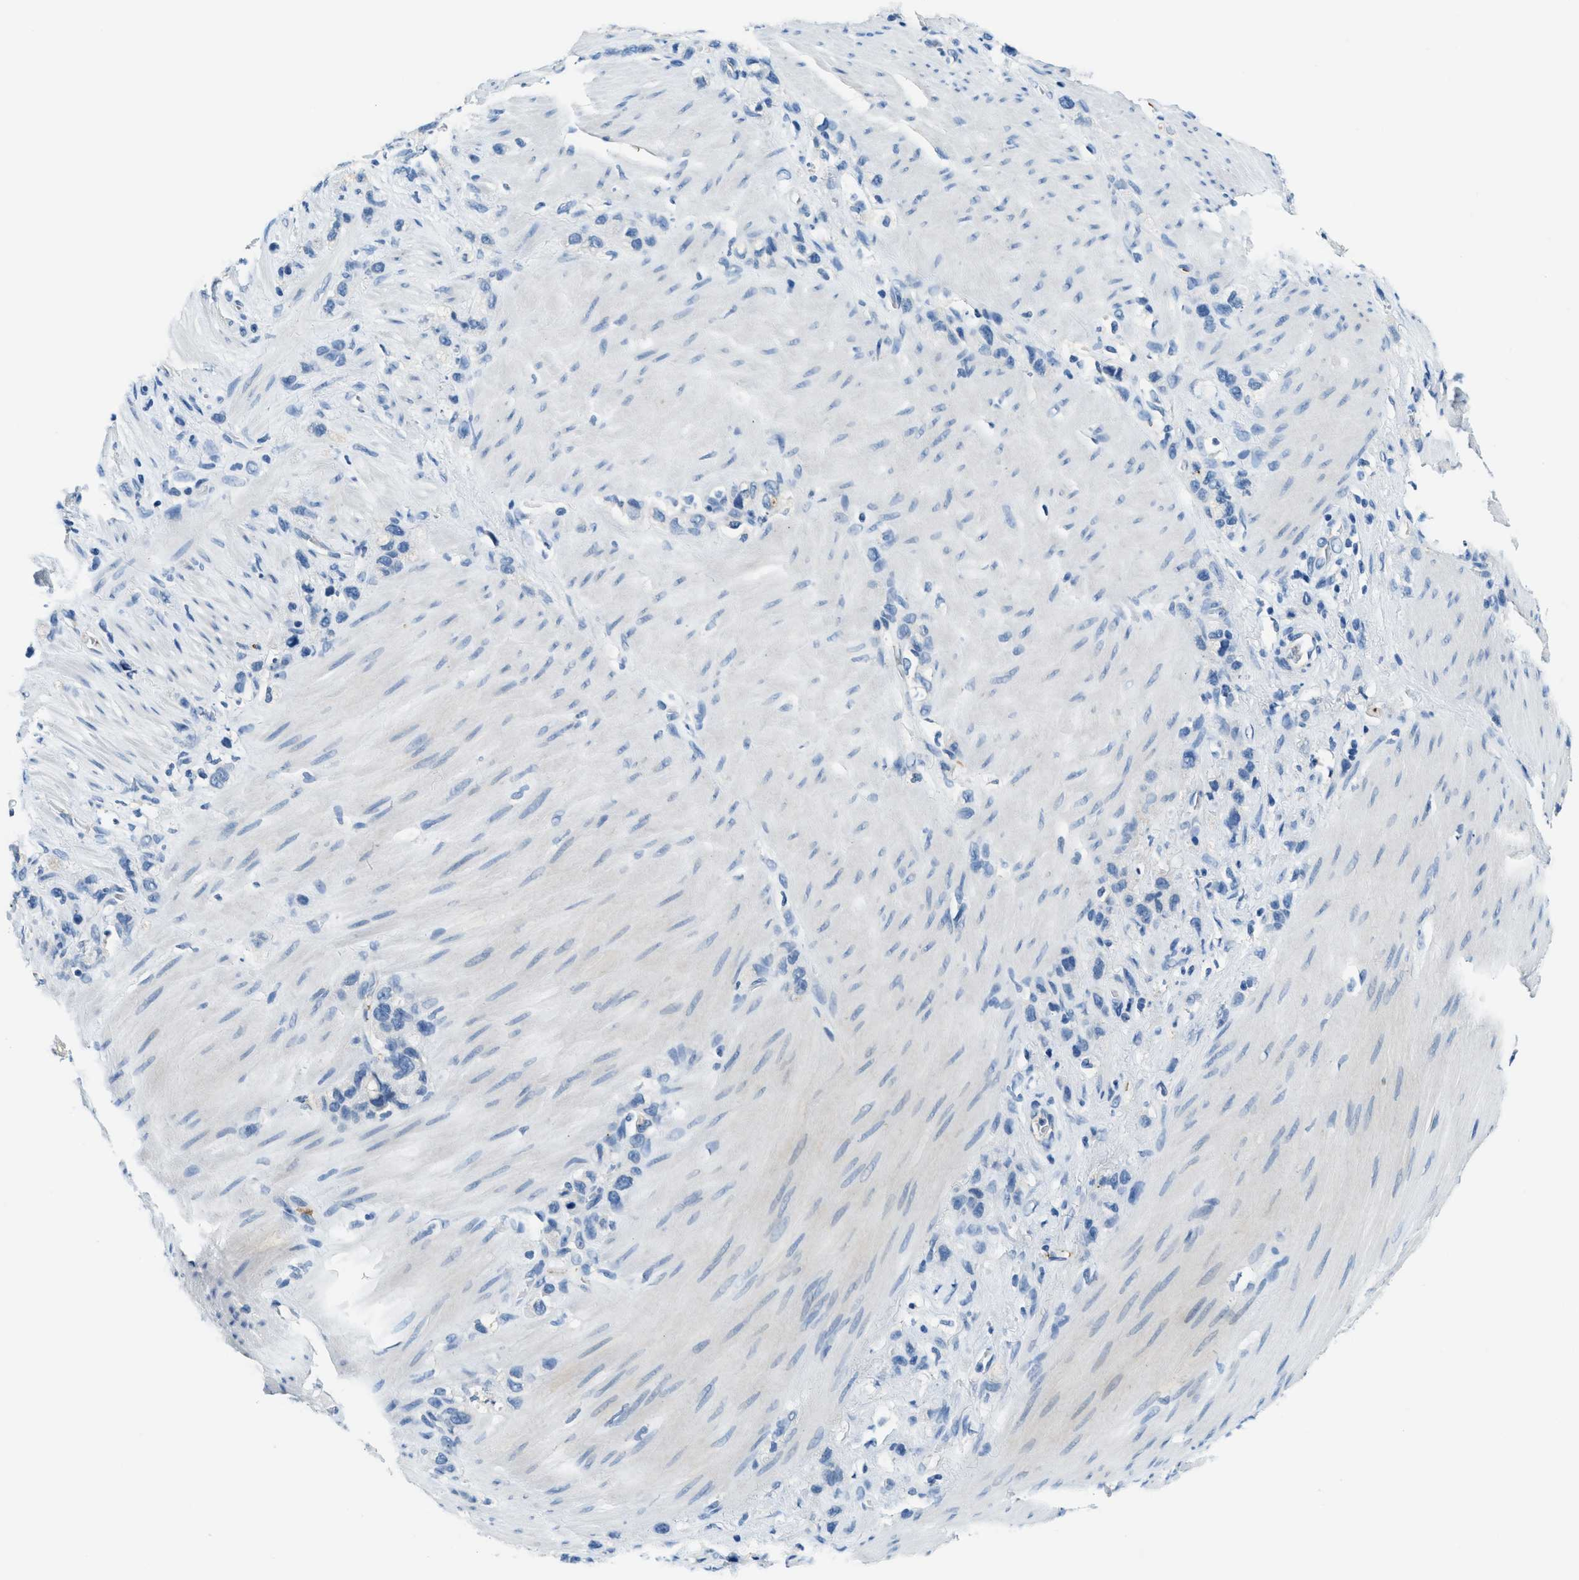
{"staining": {"intensity": "negative", "quantity": "none", "location": "none"}, "tissue": "stomach cancer", "cell_type": "Tumor cells", "image_type": "cancer", "snomed": [{"axis": "morphology", "description": "Normal tissue, NOS"}, {"axis": "morphology", "description": "Adenocarcinoma, NOS"}, {"axis": "morphology", "description": "Adenocarcinoma, High grade"}, {"axis": "topography", "description": "Stomach, upper"}, {"axis": "topography", "description": "Stomach"}], "caption": "Human stomach cancer (high-grade adenocarcinoma) stained for a protein using immunohistochemistry (IHC) demonstrates no positivity in tumor cells.", "gene": "A2M", "patient": {"sex": "female", "age": 65}}